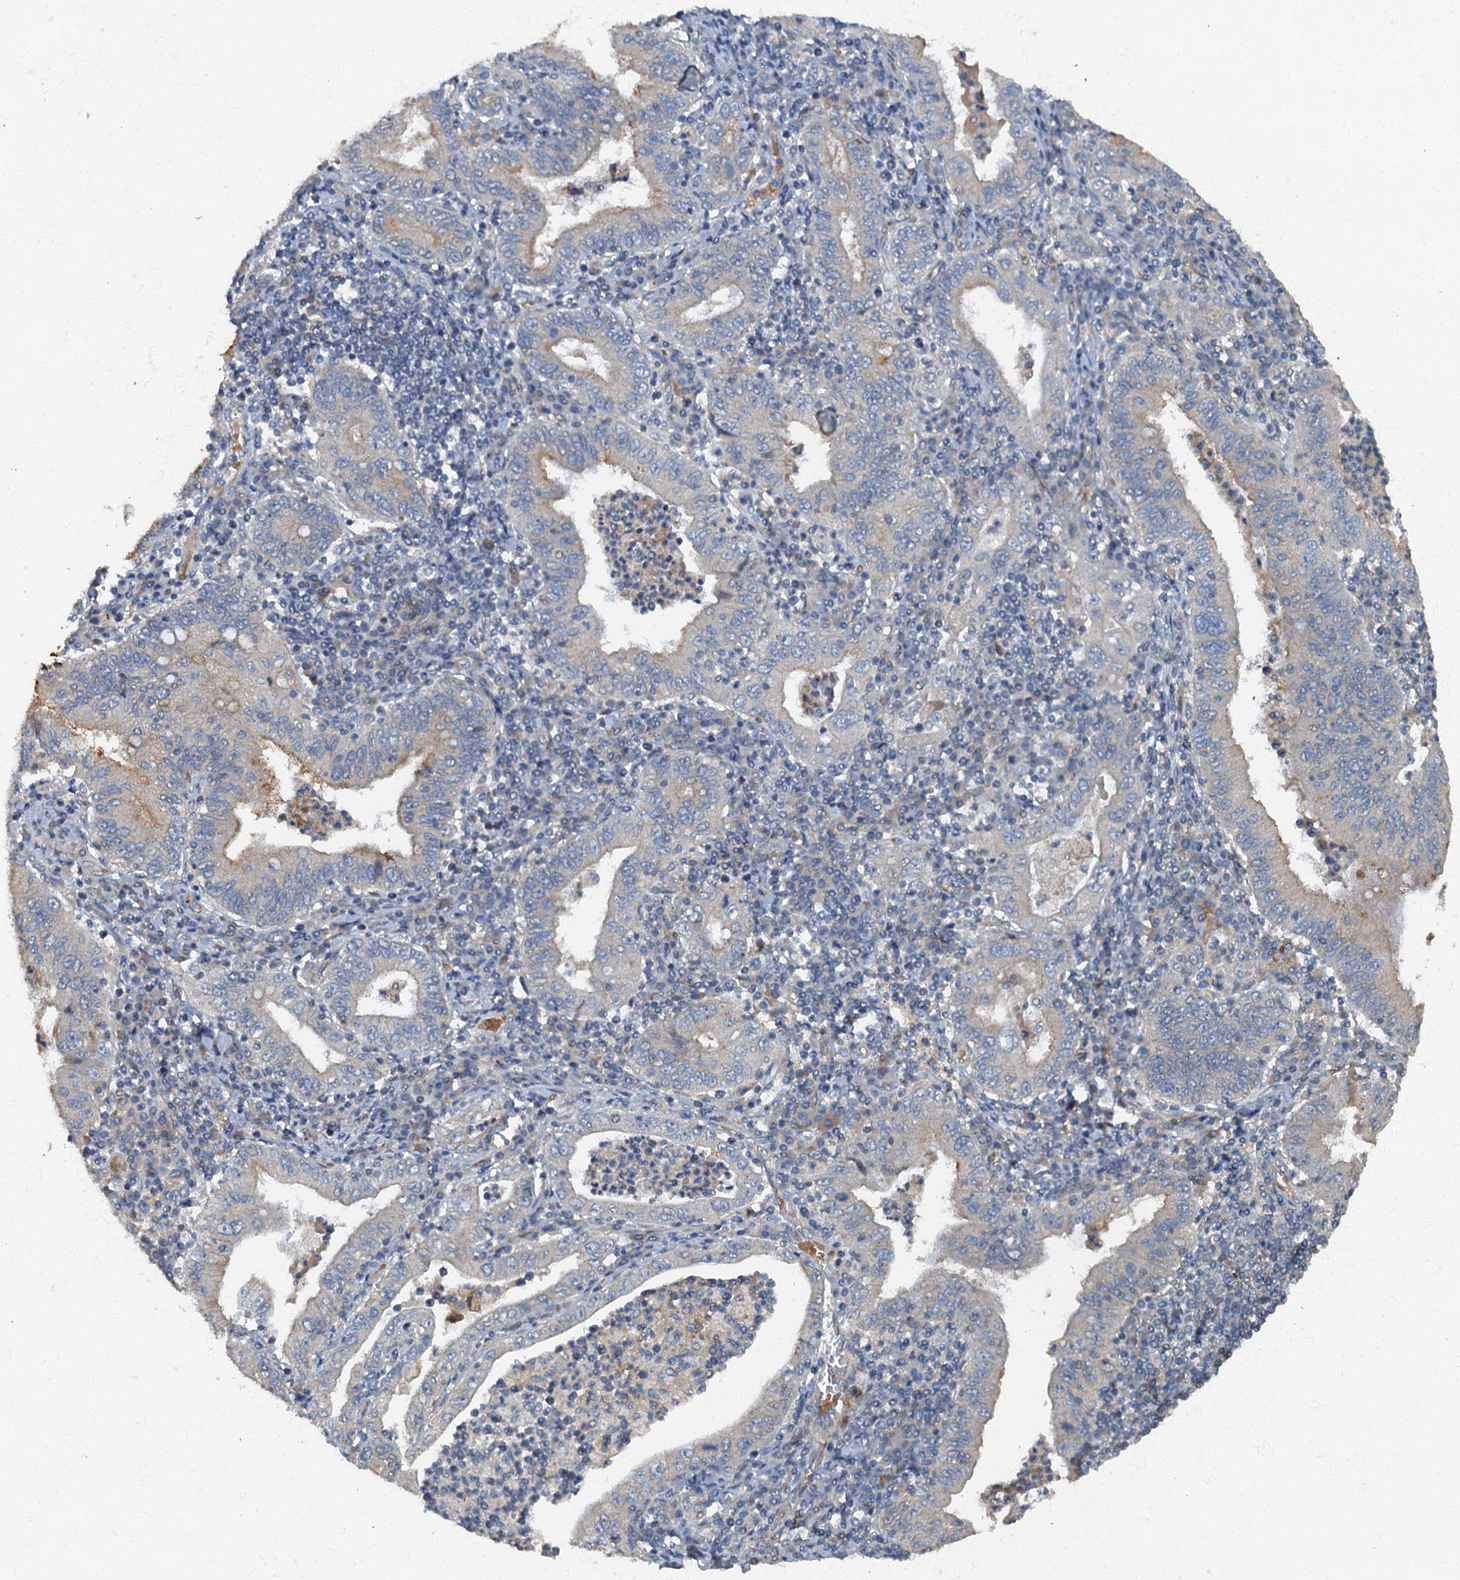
{"staining": {"intensity": "negative", "quantity": "none", "location": "none"}, "tissue": "stomach cancer", "cell_type": "Tumor cells", "image_type": "cancer", "snomed": [{"axis": "morphology", "description": "Normal tissue, NOS"}, {"axis": "morphology", "description": "Adenocarcinoma, NOS"}, {"axis": "topography", "description": "Esophagus"}, {"axis": "topography", "description": "Stomach, upper"}, {"axis": "topography", "description": "Peripheral nerve tissue"}], "caption": "Stomach cancer (adenocarcinoma) stained for a protein using immunohistochemistry (IHC) shows no positivity tumor cells.", "gene": "ARL11", "patient": {"sex": "male", "age": 62}}